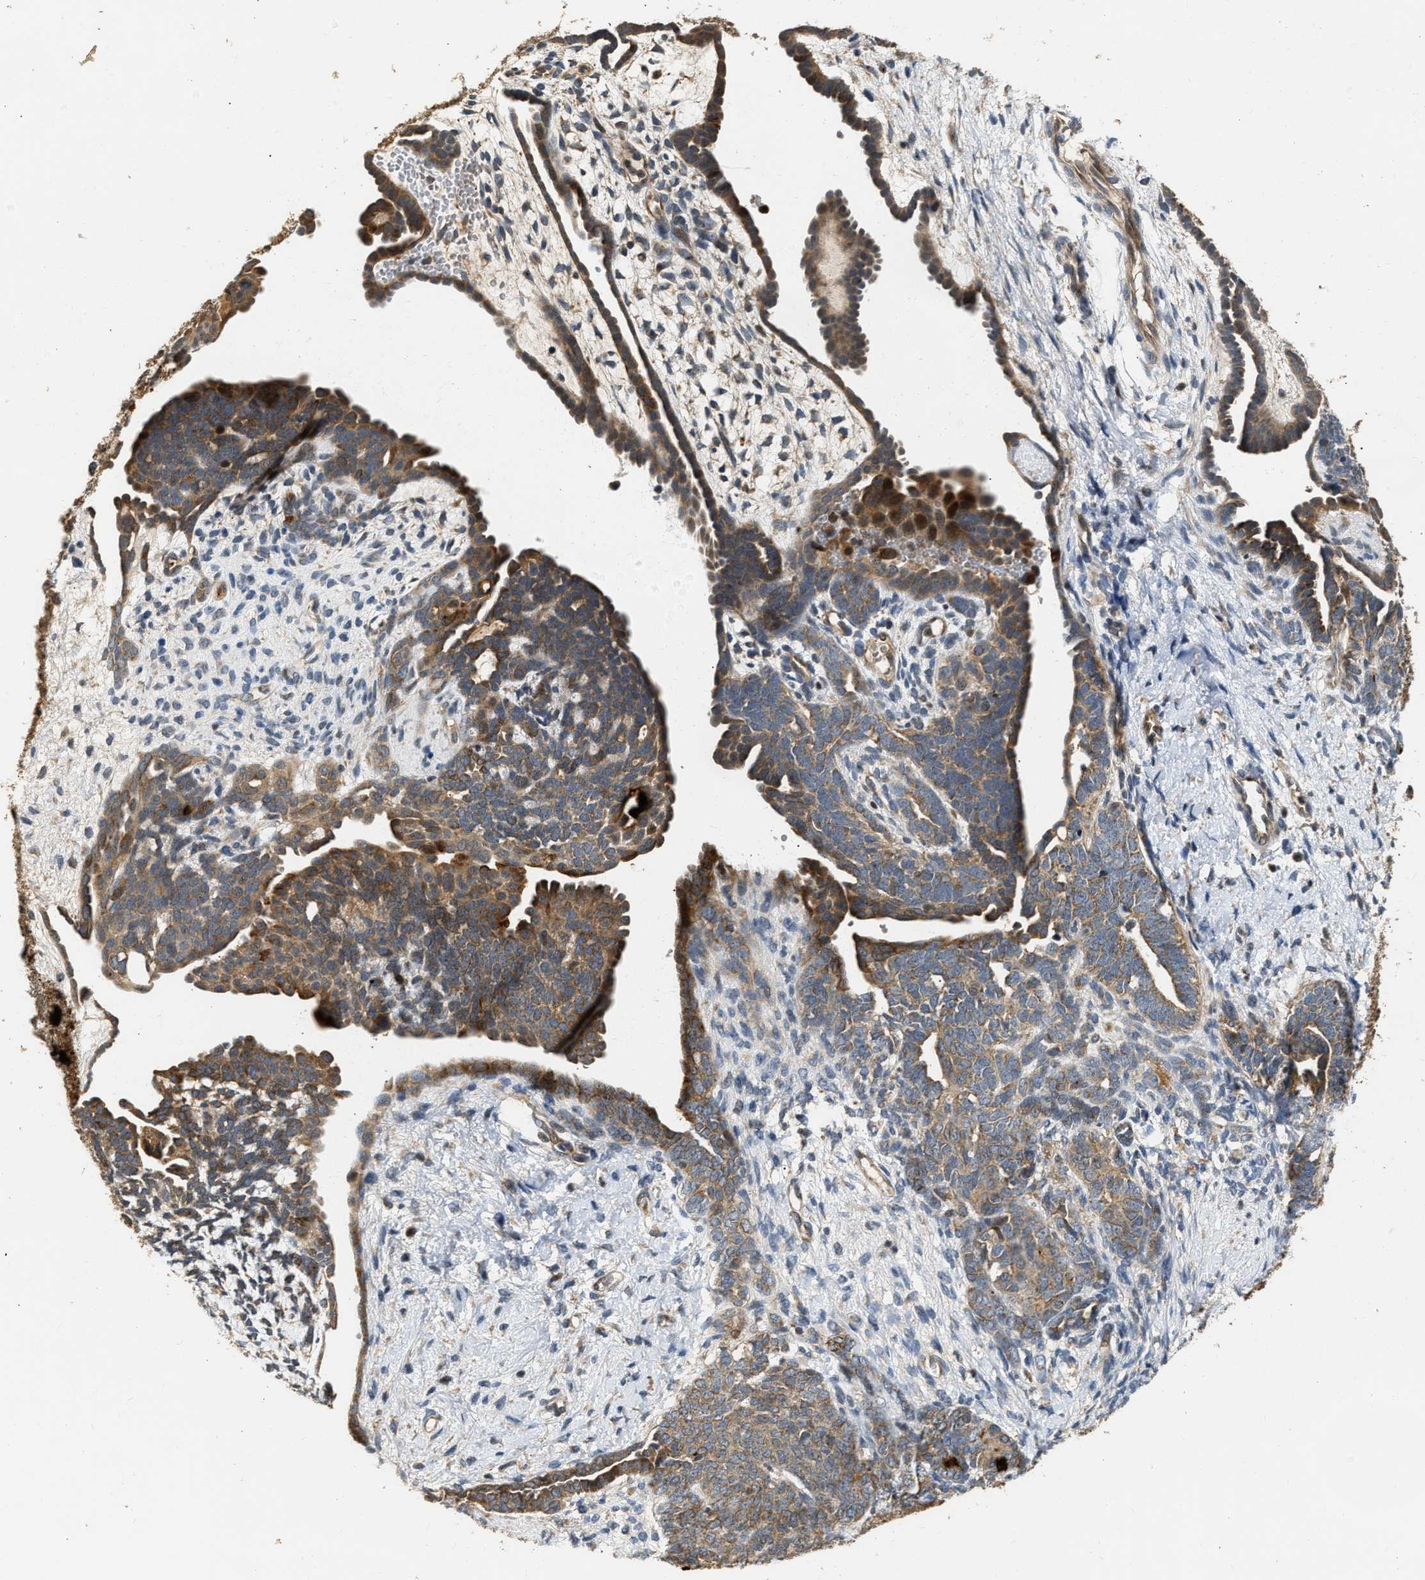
{"staining": {"intensity": "moderate", "quantity": ">75%", "location": "cytoplasmic/membranous"}, "tissue": "endometrial cancer", "cell_type": "Tumor cells", "image_type": "cancer", "snomed": [{"axis": "morphology", "description": "Neoplasm, malignant, NOS"}, {"axis": "topography", "description": "Endometrium"}], "caption": "Brown immunohistochemical staining in endometrial cancer (neoplasm (malignant)) shows moderate cytoplasmic/membranous expression in approximately >75% of tumor cells. (brown staining indicates protein expression, while blue staining denotes nuclei).", "gene": "EXTL2", "patient": {"sex": "female", "age": 74}}